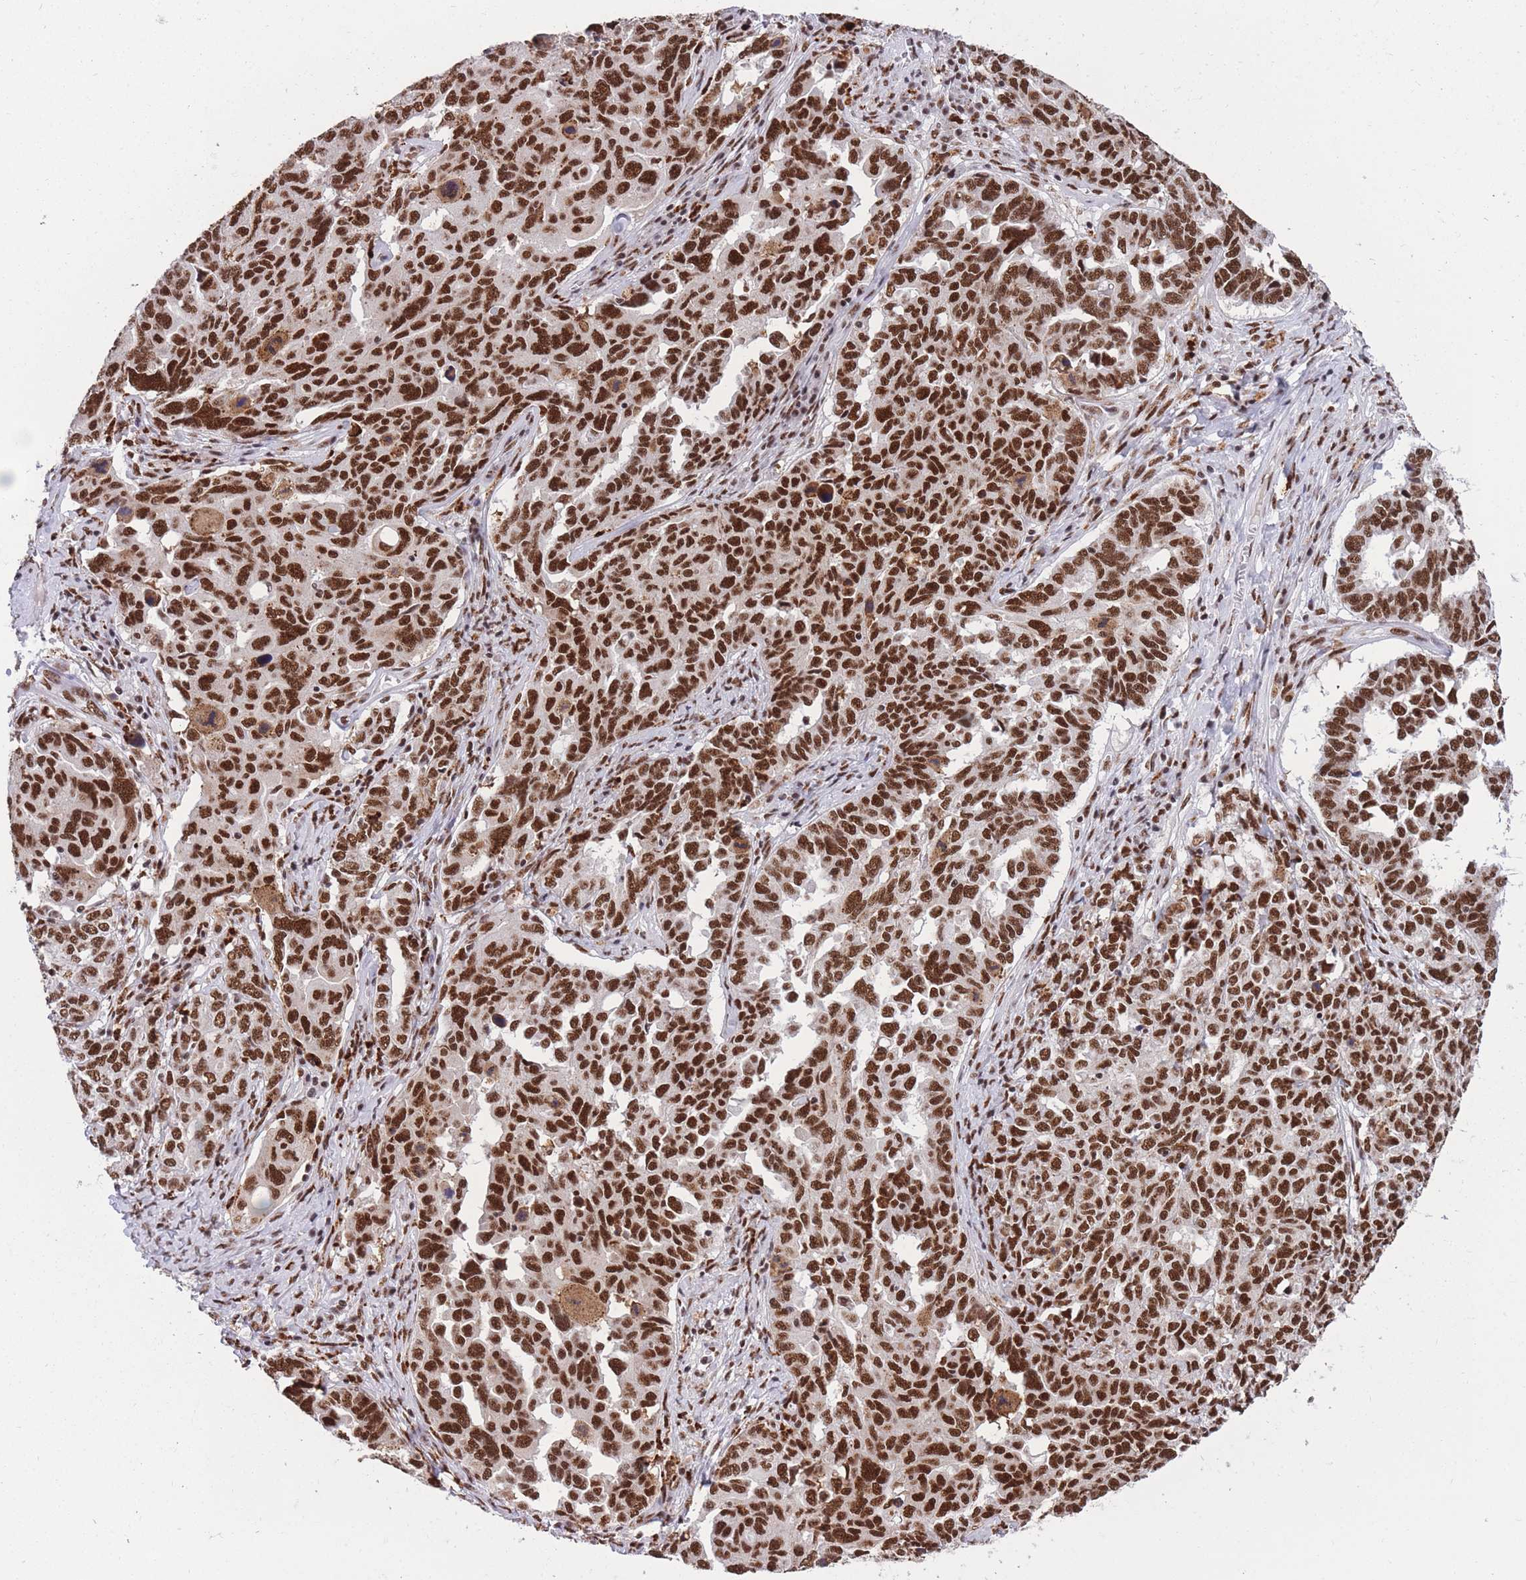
{"staining": {"intensity": "strong", "quantity": ">75%", "location": "nuclear"}, "tissue": "ovarian cancer", "cell_type": "Tumor cells", "image_type": "cancer", "snomed": [{"axis": "morphology", "description": "Carcinoma, endometroid"}, {"axis": "topography", "description": "Ovary"}], "caption": "A photomicrograph of human ovarian cancer stained for a protein demonstrates strong nuclear brown staining in tumor cells.", "gene": "PRPF19", "patient": {"sex": "female", "age": 62}}